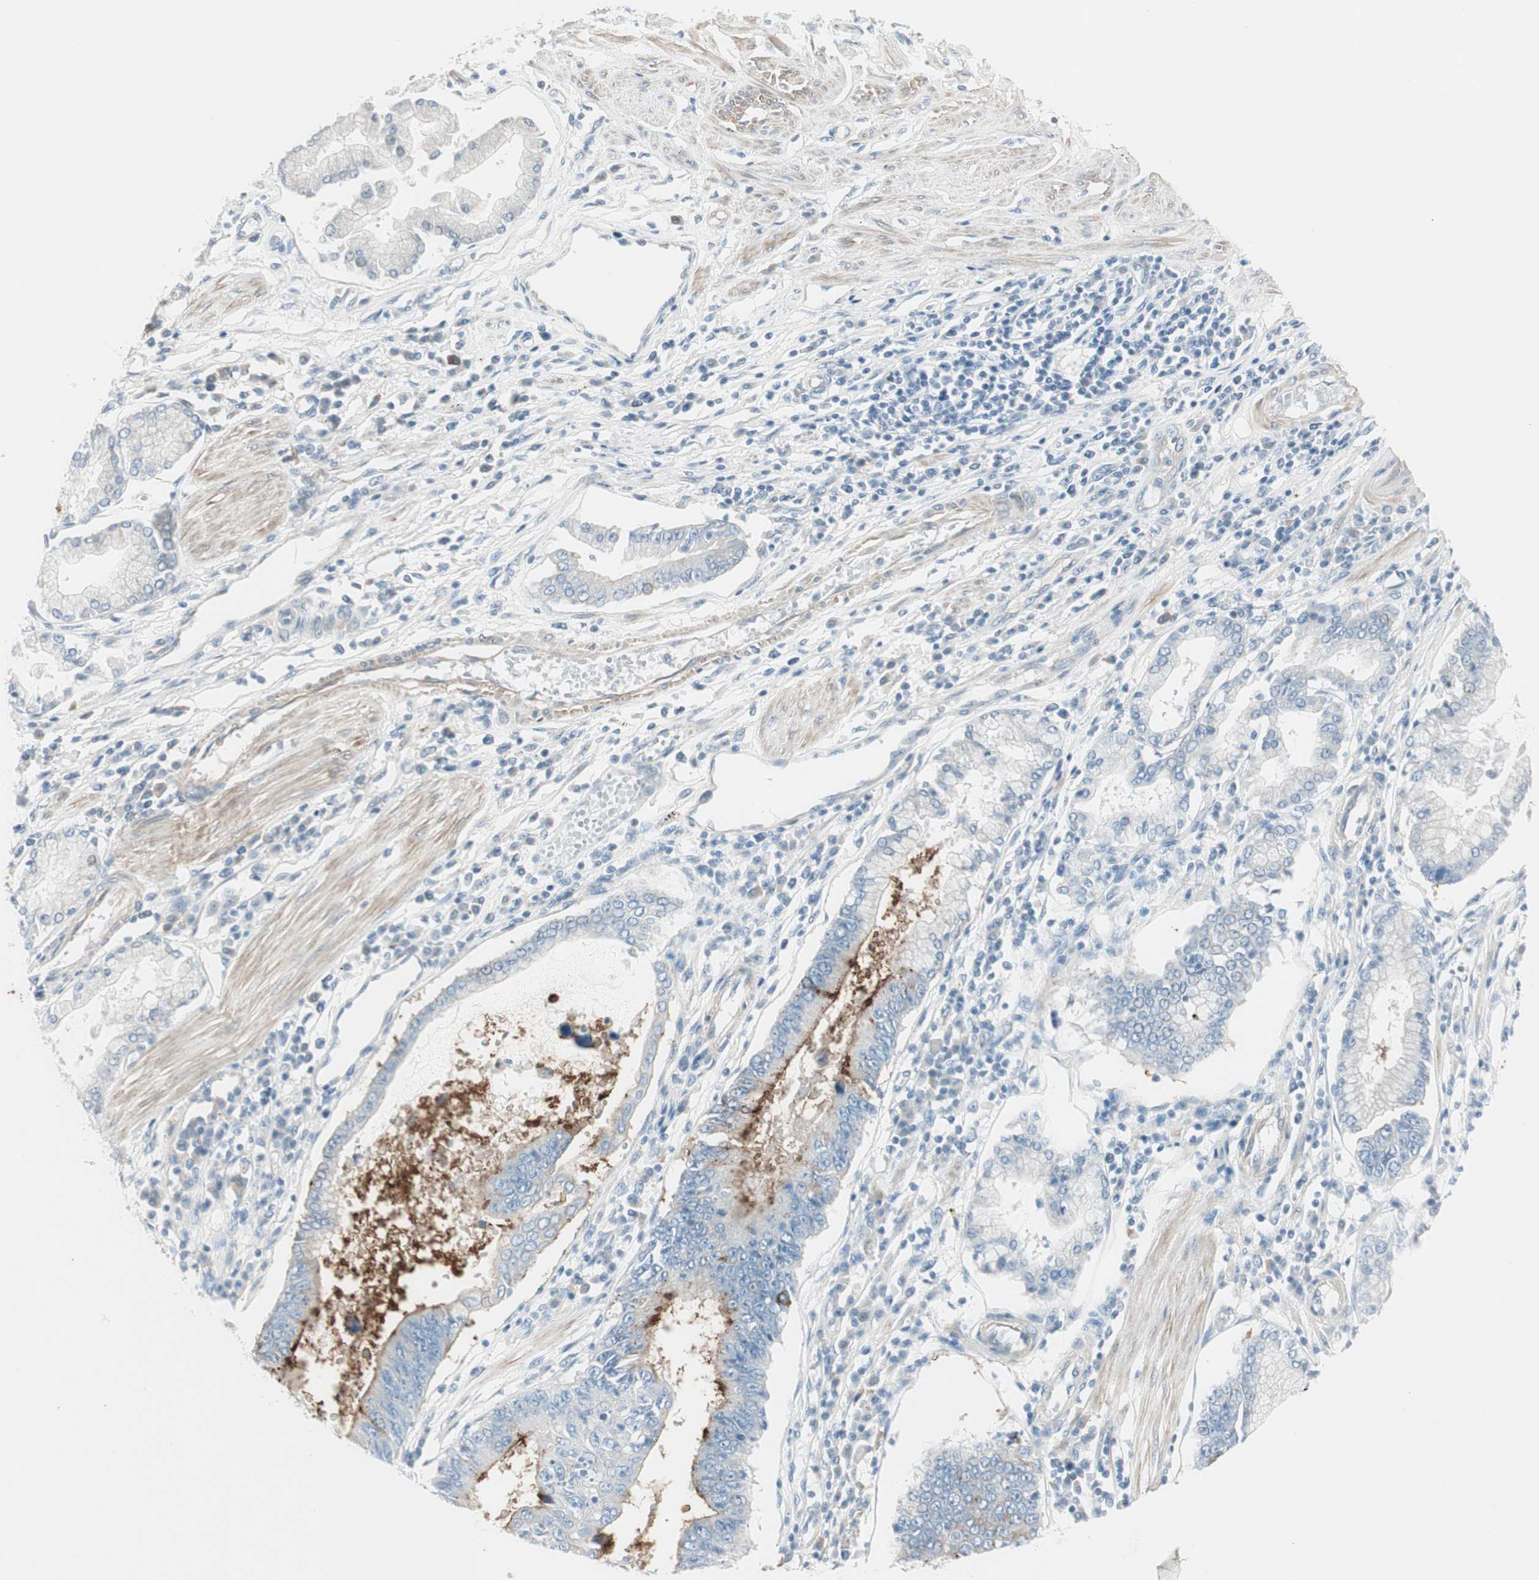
{"staining": {"intensity": "strong", "quantity": "25%-75%", "location": "cytoplasmic/membranous"}, "tissue": "stomach cancer", "cell_type": "Tumor cells", "image_type": "cancer", "snomed": [{"axis": "morphology", "description": "Adenocarcinoma, NOS"}, {"axis": "topography", "description": "Stomach"}], "caption": "IHC micrograph of neoplastic tissue: human stomach cancer stained using immunohistochemistry demonstrates high levels of strong protein expression localized specifically in the cytoplasmic/membranous of tumor cells, appearing as a cytoplasmic/membranous brown color.", "gene": "CDHR5", "patient": {"sex": "male", "age": 59}}